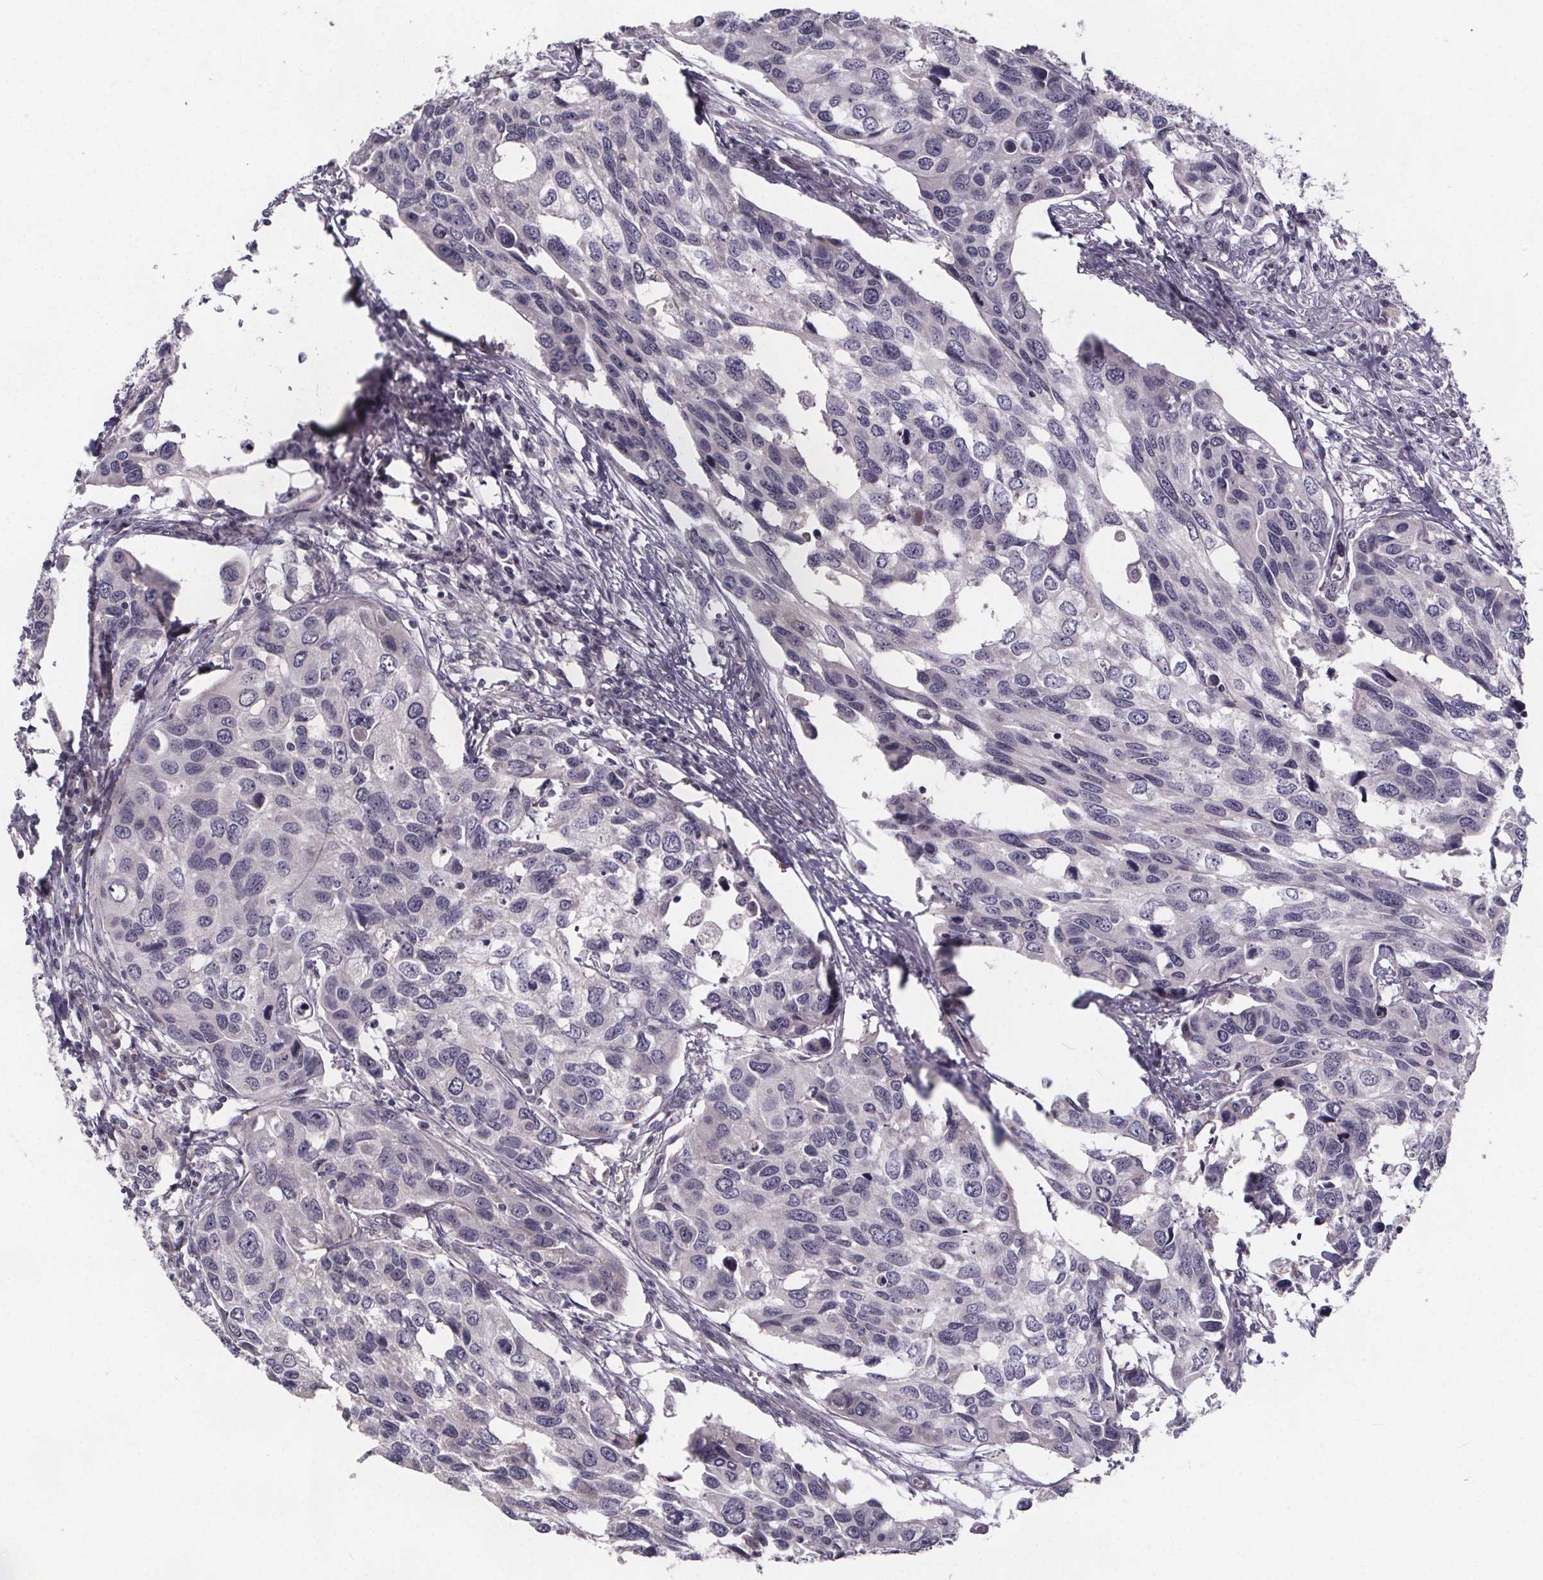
{"staining": {"intensity": "negative", "quantity": "none", "location": "none"}, "tissue": "urothelial cancer", "cell_type": "Tumor cells", "image_type": "cancer", "snomed": [{"axis": "morphology", "description": "Urothelial carcinoma, High grade"}, {"axis": "topography", "description": "Urinary bladder"}], "caption": "High-grade urothelial carcinoma was stained to show a protein in brown. There is no significant staining in tumor cells.", "gene": "FAM181B", "patient": {"sex": "male", "age": 60}}